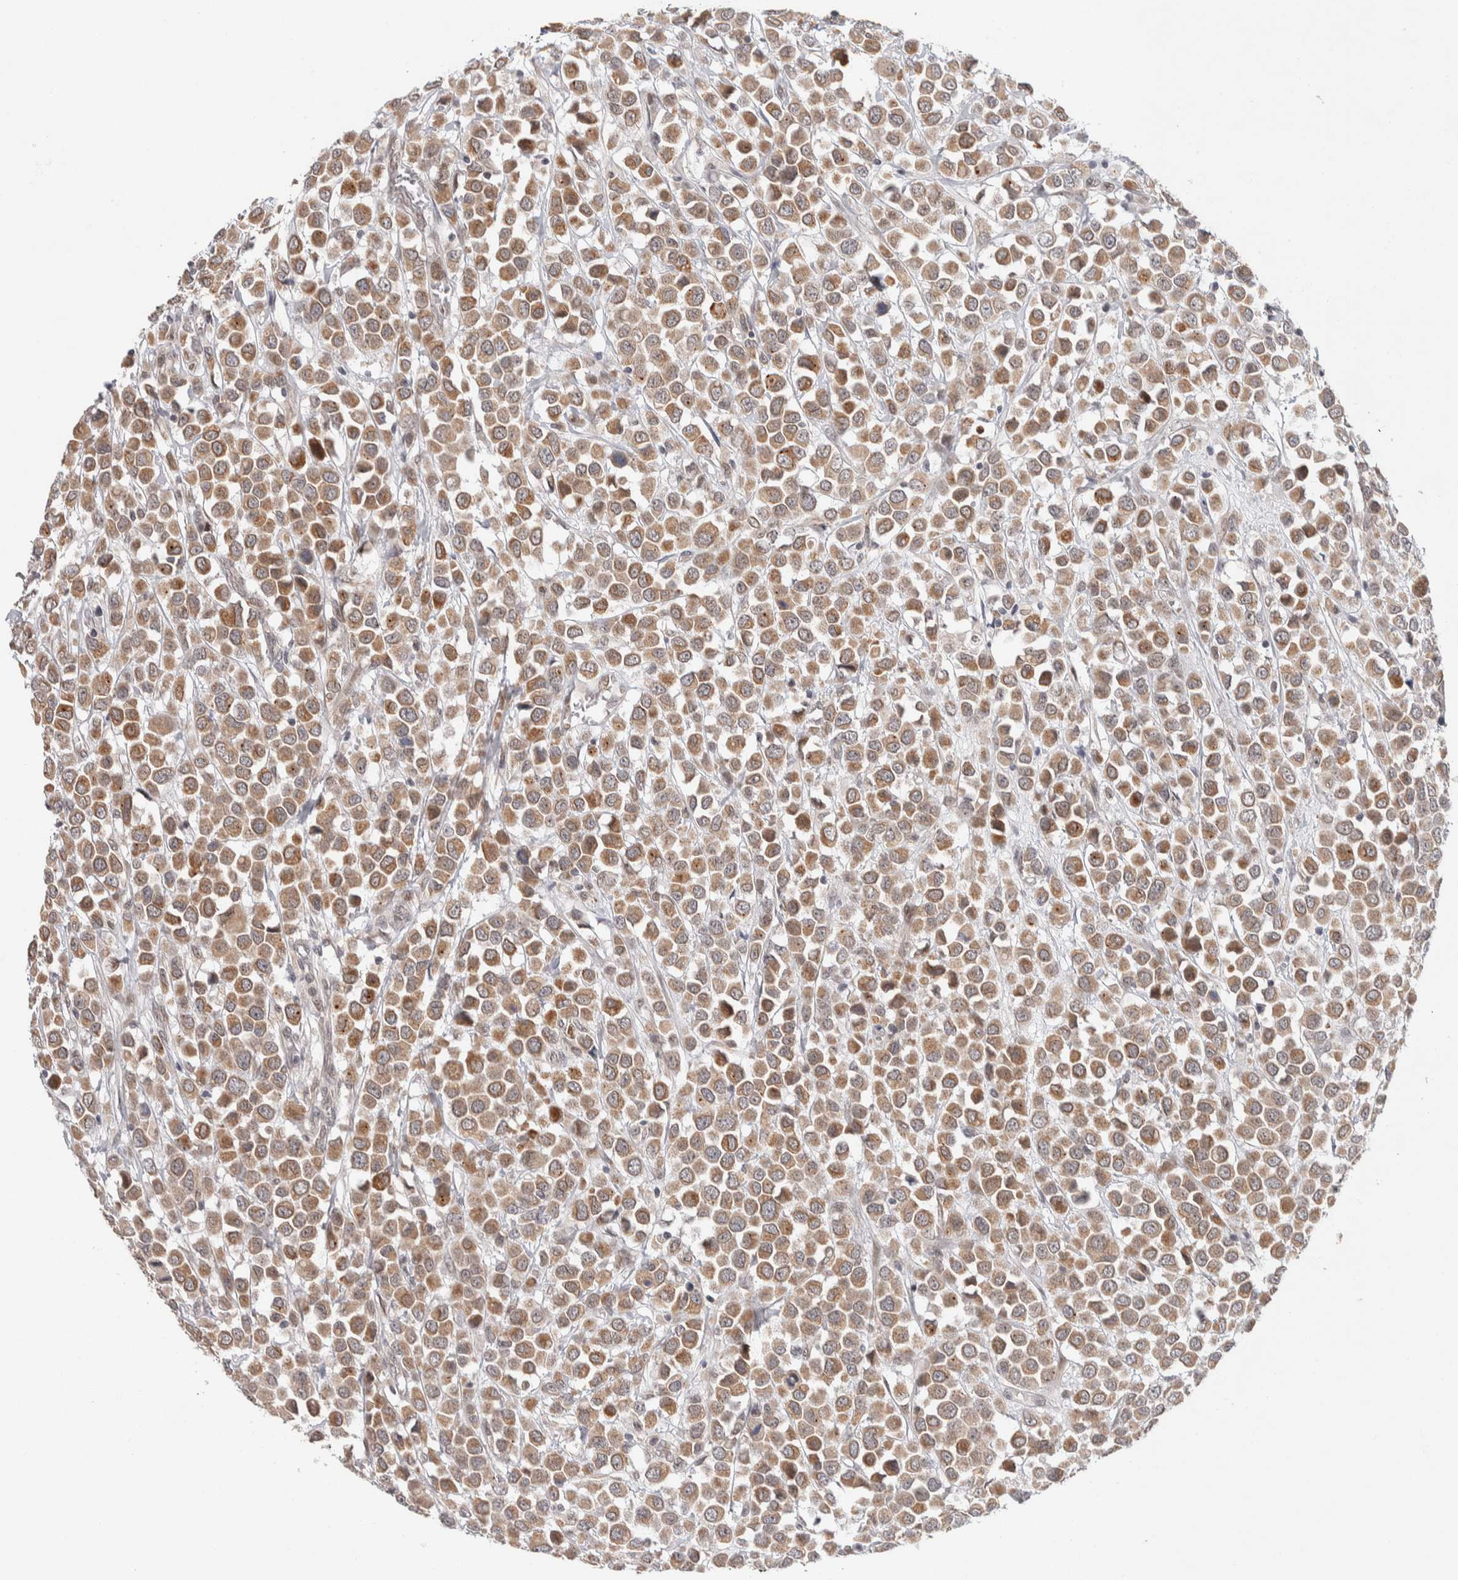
{"staining": {"intensity": "moderate", "quantity": ">75%", "location": "cytoplasmic/membranous"}, "tissue": "breast cancer", "cell_type": "Tumor cells", "image_type": "cancer", "snomed": [{"axis": "morphology", "description": "Duct carcinoma"}, {"axis": "topography", "description": "Breast"}], "caption": "Protein staining of invasive ductal carcinoma (breast) tissue displays moderate cytoplasmic/membranous expression in approximately >75% of tumor cells.", "gene": "CRAT", "patient": {"sex": "female", "age": 61}}